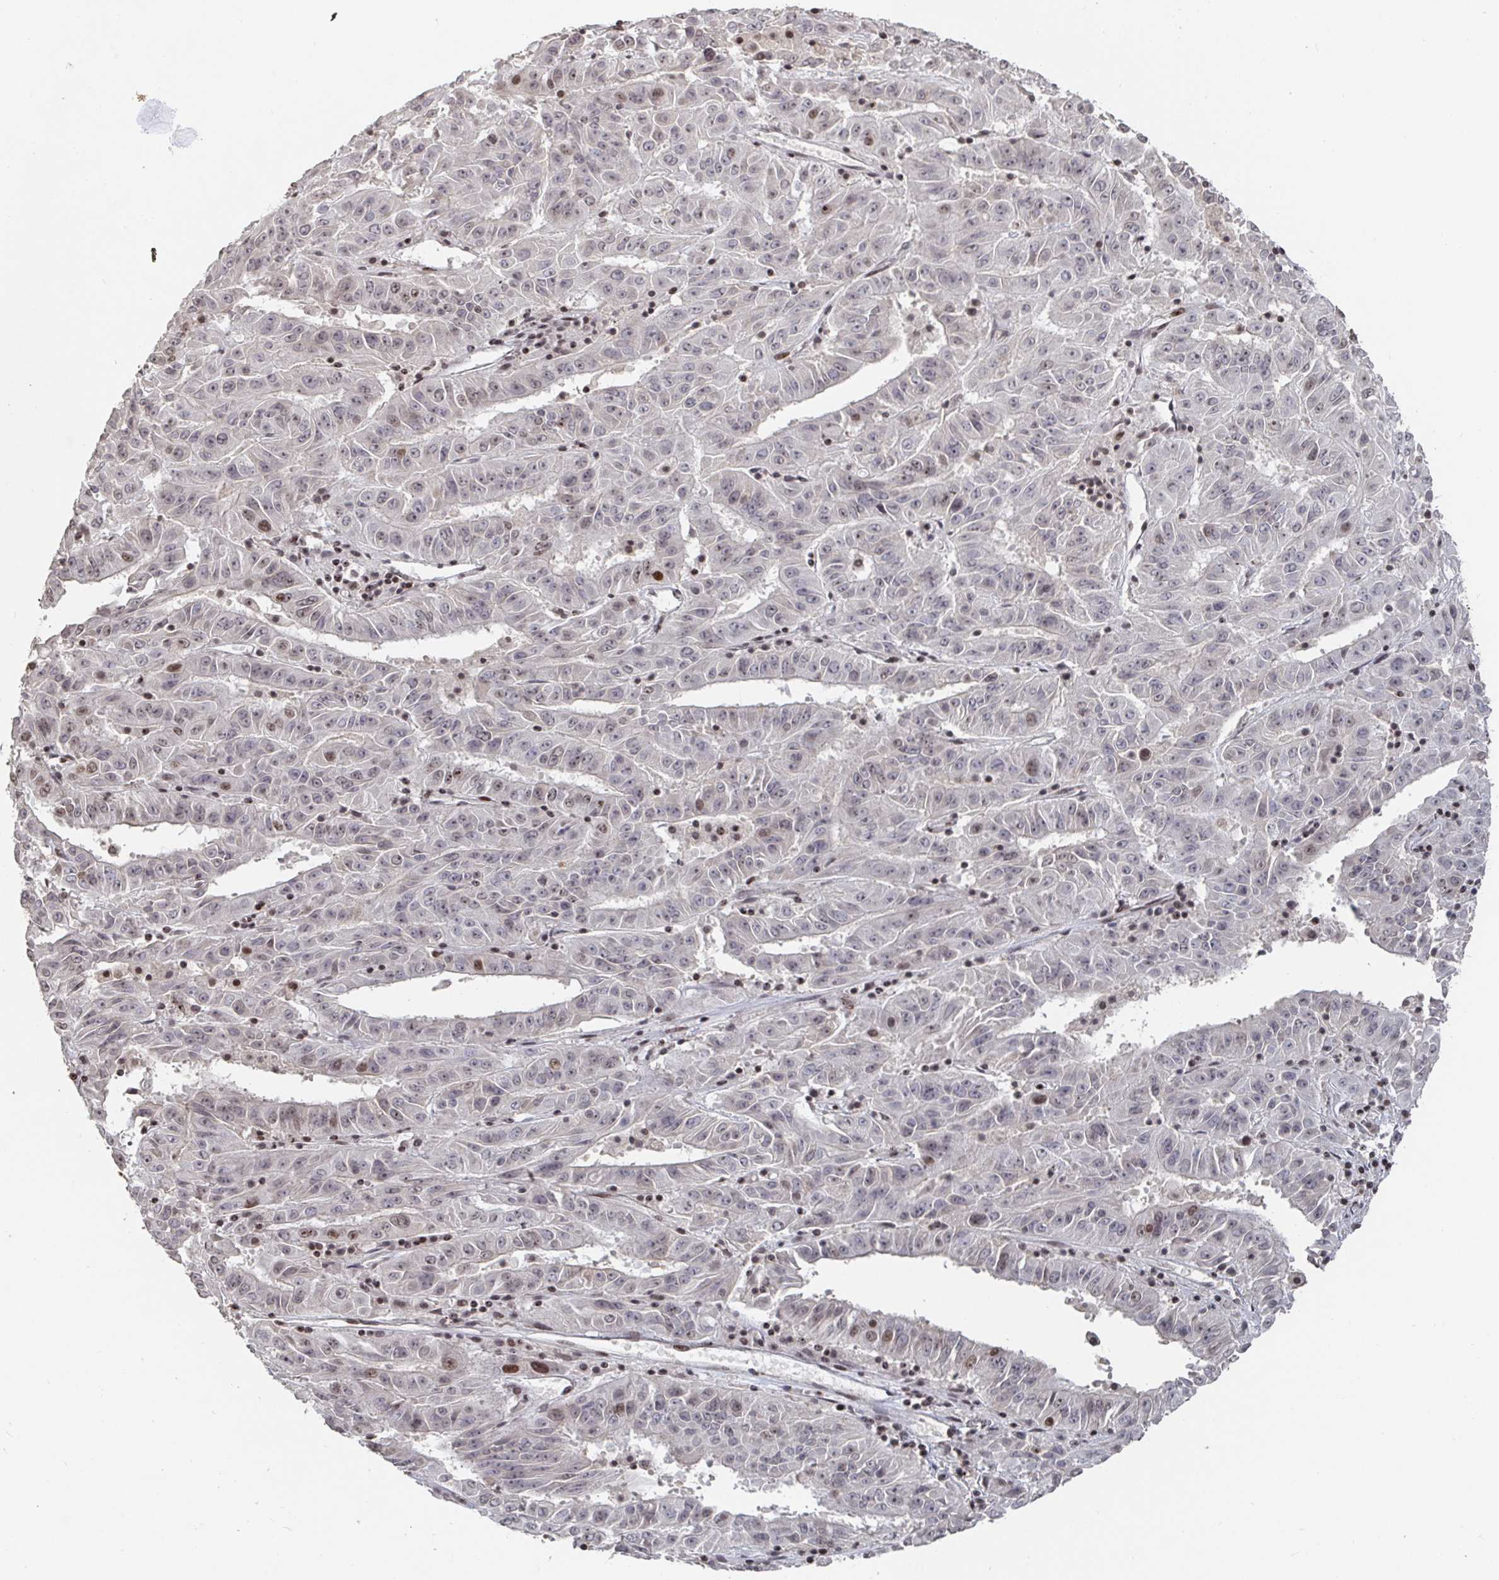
{"staining": {"intensity": "moderate", "quantity": "<25%", "location": "nuclear"}, "tissue": "pancreatic cancer", "cell_type": "Tumor cells", "image_type": "cancer", "snomed": [{"axis": "morphology", "description": "Adenocarcinoma, NOS"}, {"axis": "topography", "description": "Pancreas"}], "caption": "Brown immunohistochemical staining in human pancreatic cancer exhibits moderate nuclear staining in about <25% of tumor cells.", "gene": "ZDHHC12", "patient": {"sex": "male", "age": 63}}